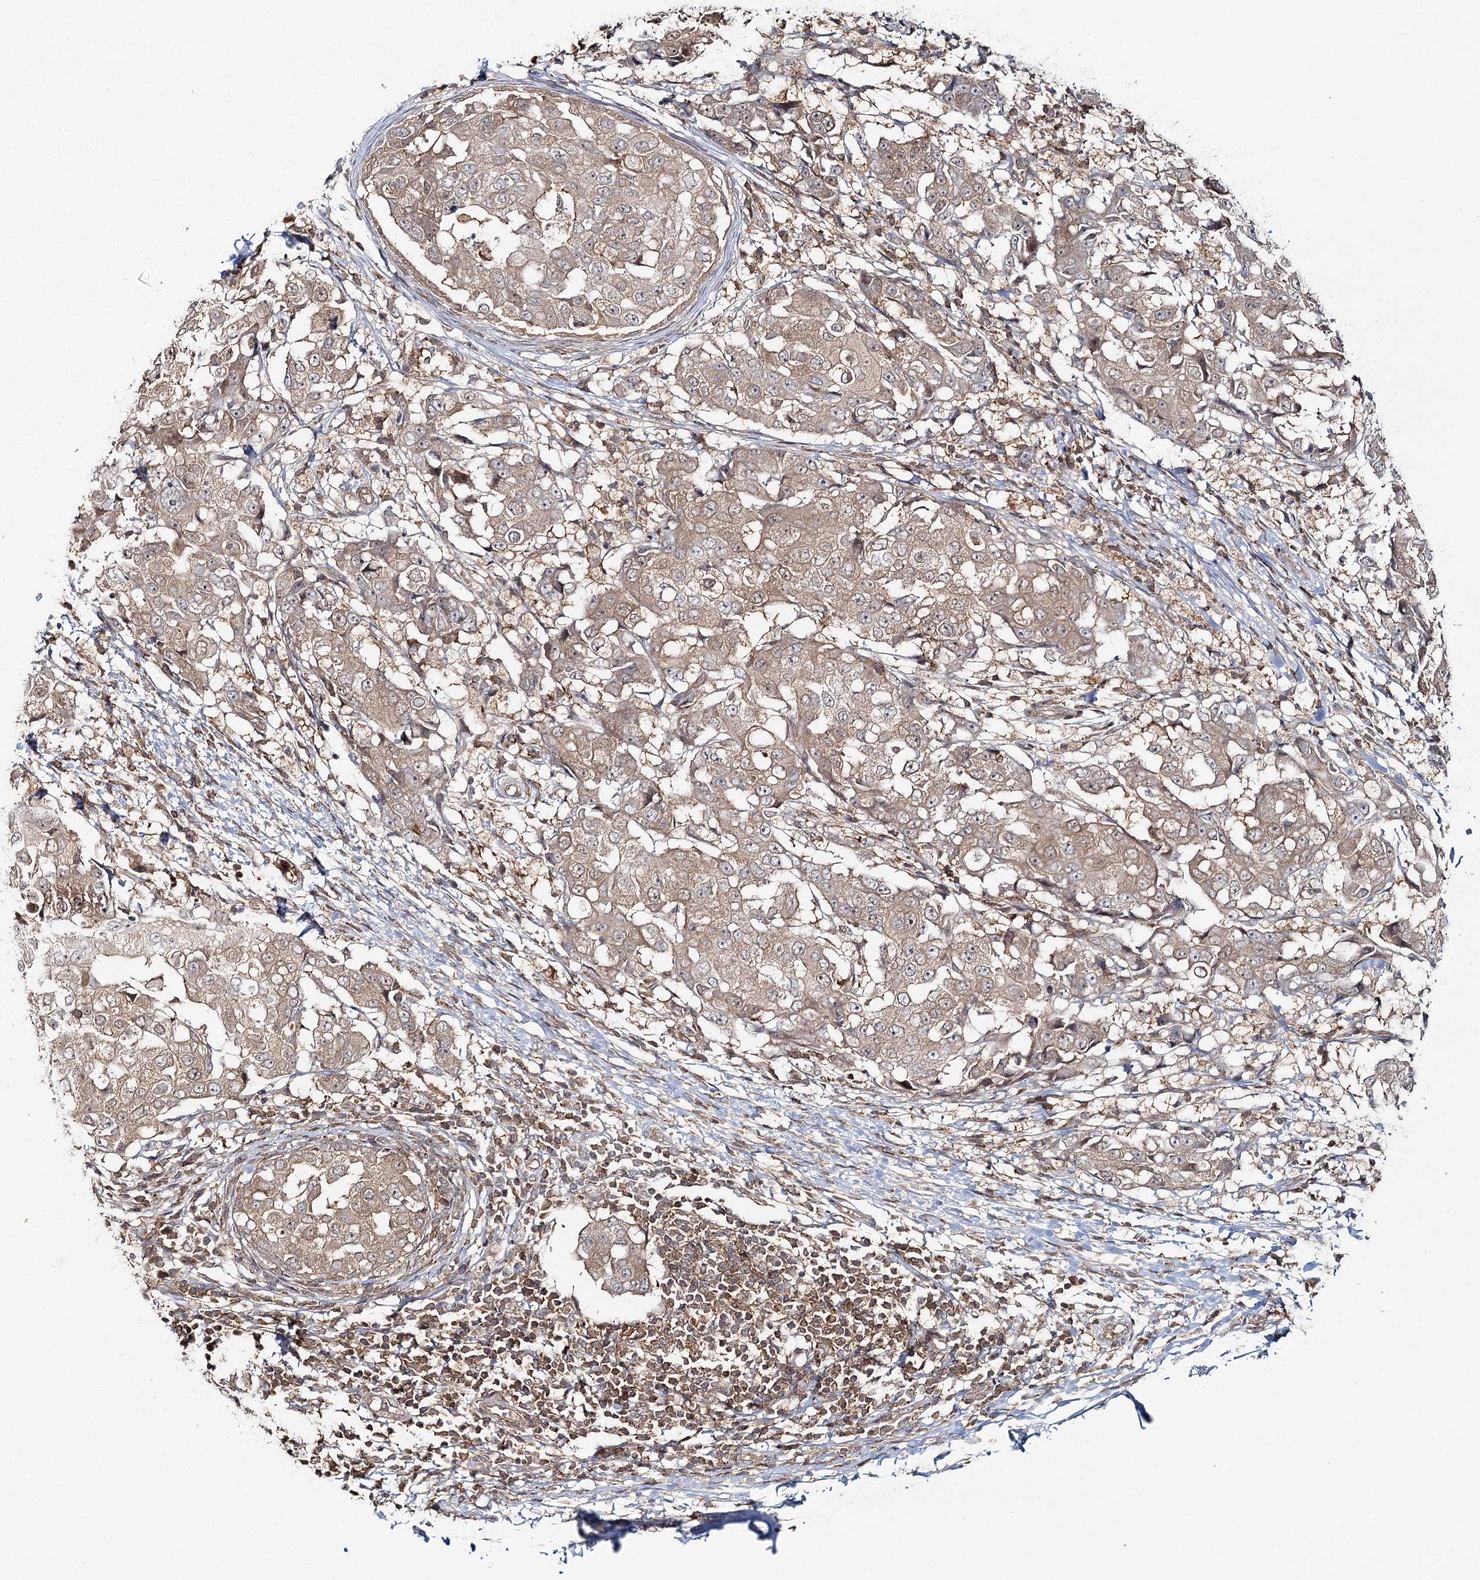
{"staining": {"intensity": "weak", "quantity": "25%-75%", "location": "cytoplasmic/membranous"}, "tissue": "breast cancer", "cell_type": "Tumor cells", "image_type": "cancer", "snomed": [{"axis": "morphology", "description": "Duct carcinoma"}, {"axis": "topography", "description": "Breast"}], "caption": "Breast cancer stained for a protein exhibits weak cytoplasmic/membranous positivity in tumor cells.", "gene": "FAM120B", "patient": {"sex": "female", "age": 27}}